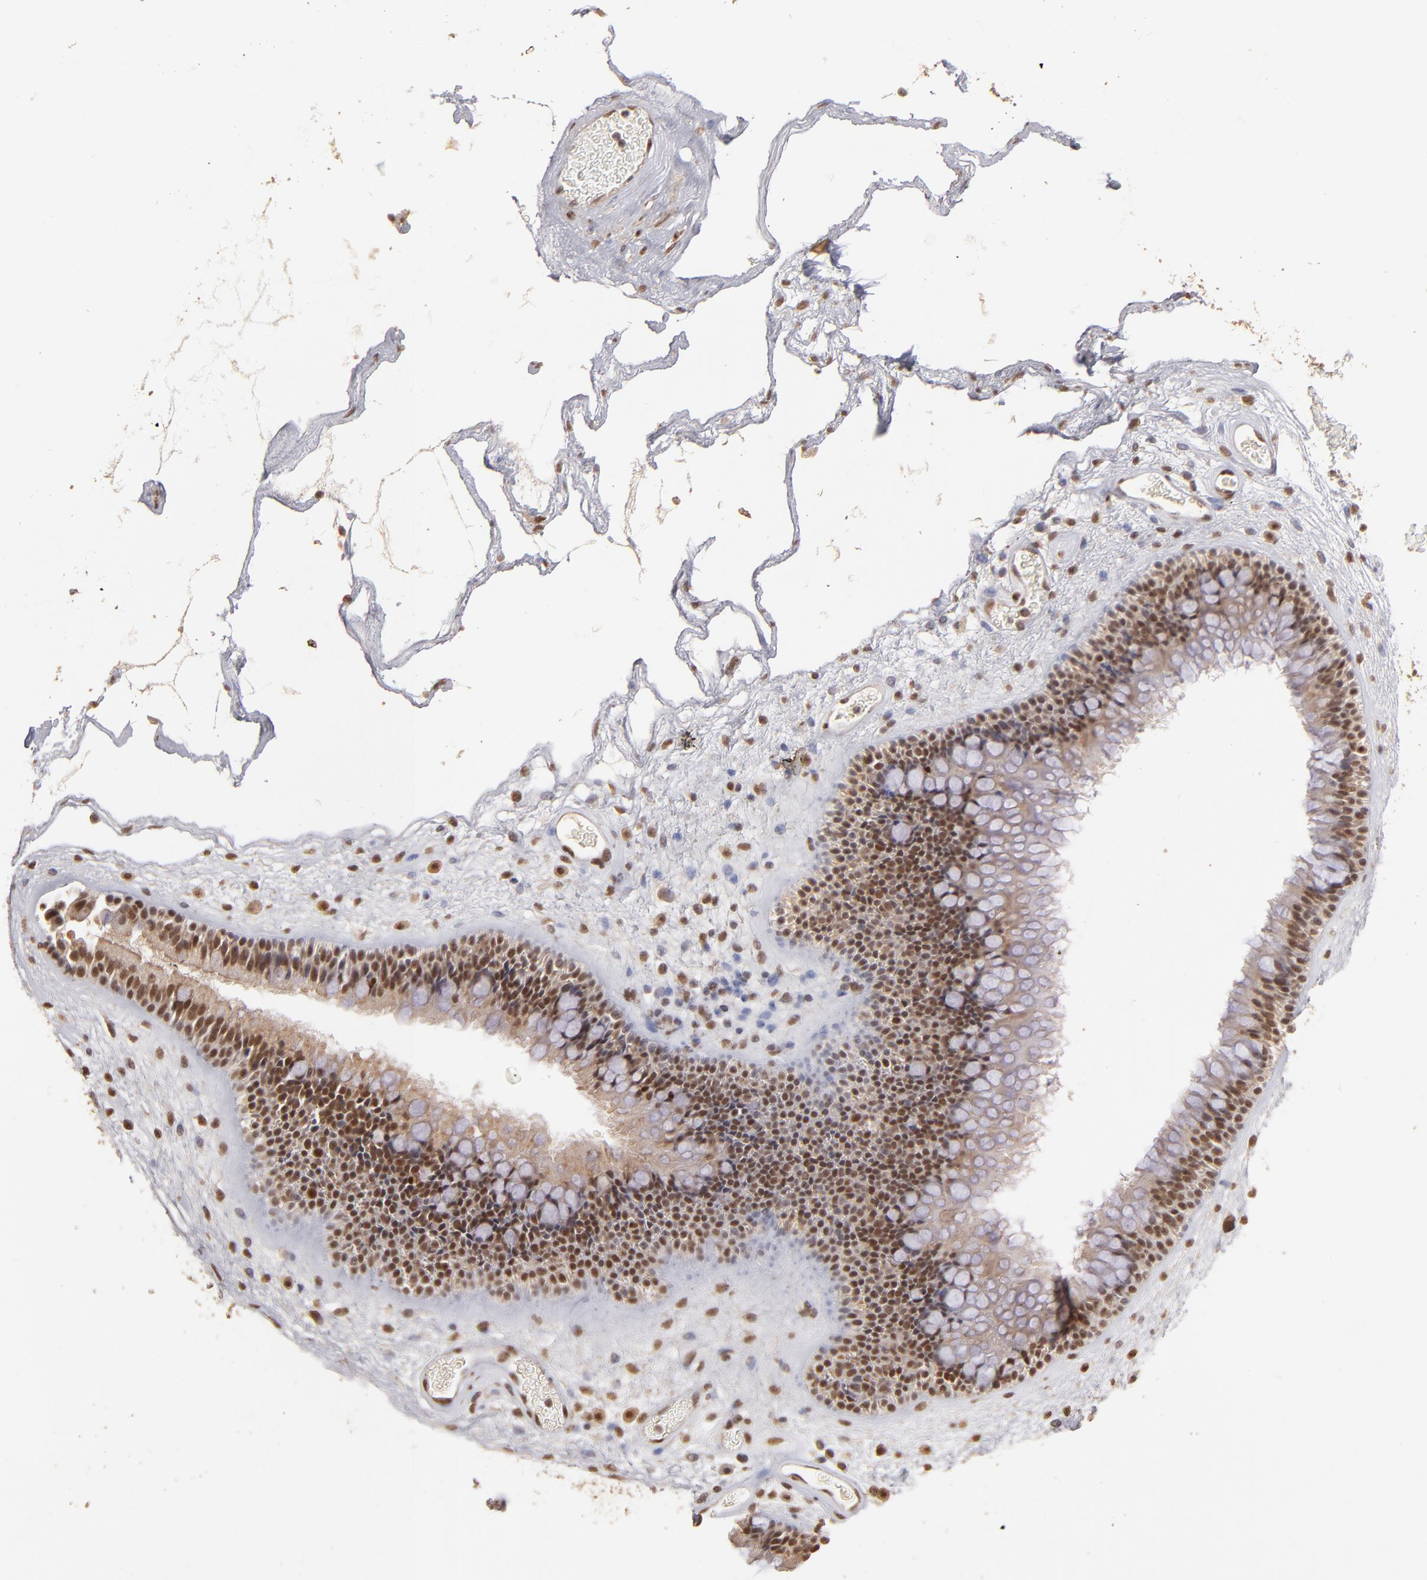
{"staining": {"intensity": "moderate", "quantity": ">75%", "location": "cytoplasmic/membranous,nuclear"}, "tissue": "nasopharynx", "cell_type": "Respiratory epithelial cells", "image_type": "normal", "snomed": [{"axis": "morphology", "description": "Normal tissue, NOS"}, {"axis": "morphology", "description": "Inflammation, NOS"}, {"axis": "topography", "description": "Nasopharynx"}], "caption": "This is an image of immunohistochemistry (IHC) staining of normal nasopharynx, which shows moderate expression in the cytoplasmic/membranous,nuclear of respiratory epithelial cells.", "gene": "CLOCK", "patient": {"sex": "male", "age": 48}}